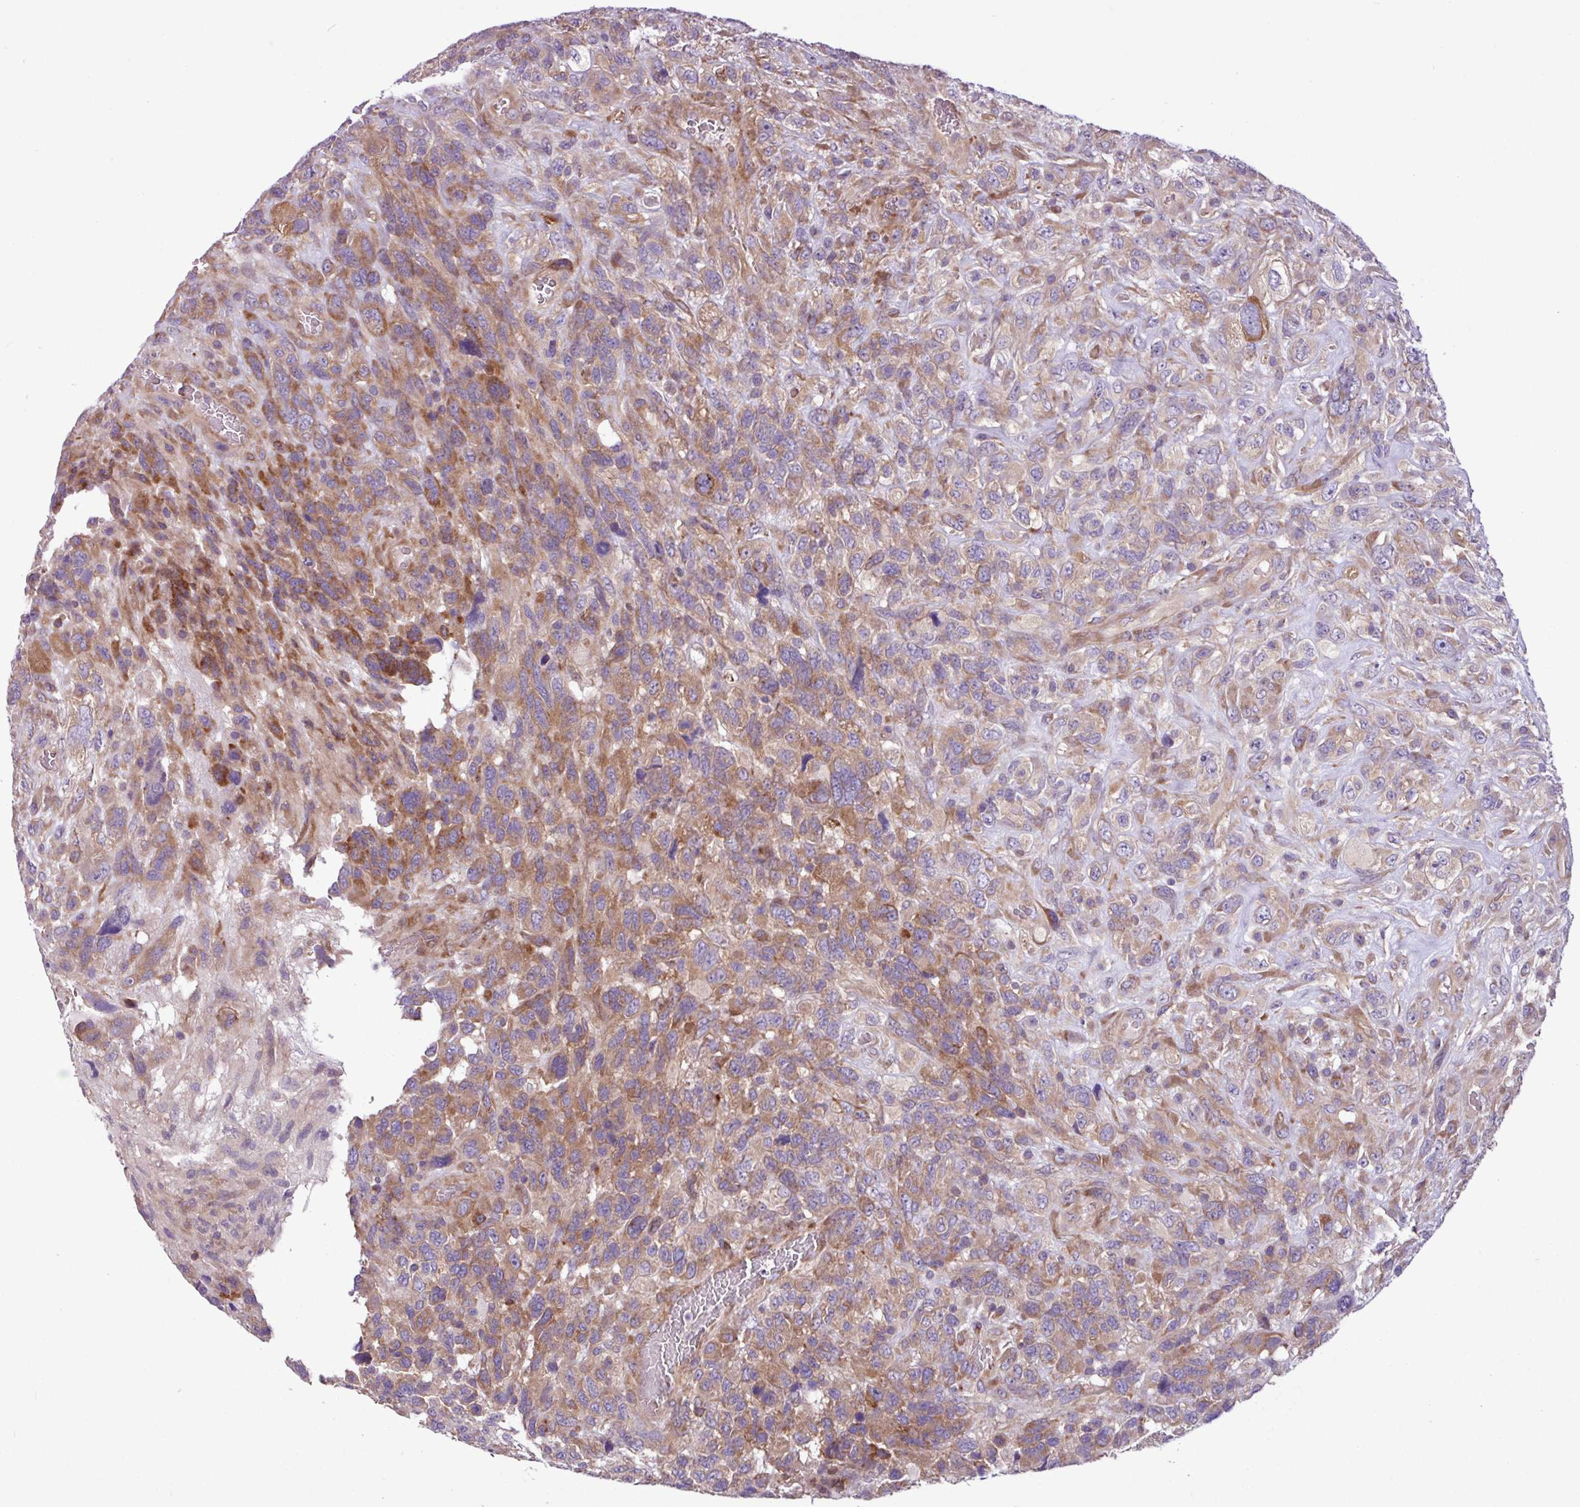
{"staining": {"intensity": "moderate", "quantity": ">75%", "location": "cytoplasmic/membranous"}, "tissue": "glioma", "cell_type": "Tumor cells", "image_type": "cancer", "snomed": [{"axis": "morphology", "description": "Glioma, malignant, High grade"}, {"axis": "topography", "description": "Brain"}], "caption": "An image of human glioma stained for a protein displays moderate cytoplasmic/membranous brown staining in tumor cells. The staining was performed using DAB, with brown indicating positive protein expression. Nuclei are stained blue with hematoxylin.", "gene": "MROH2A", "patient": {"sex": "male", "age": 61}}